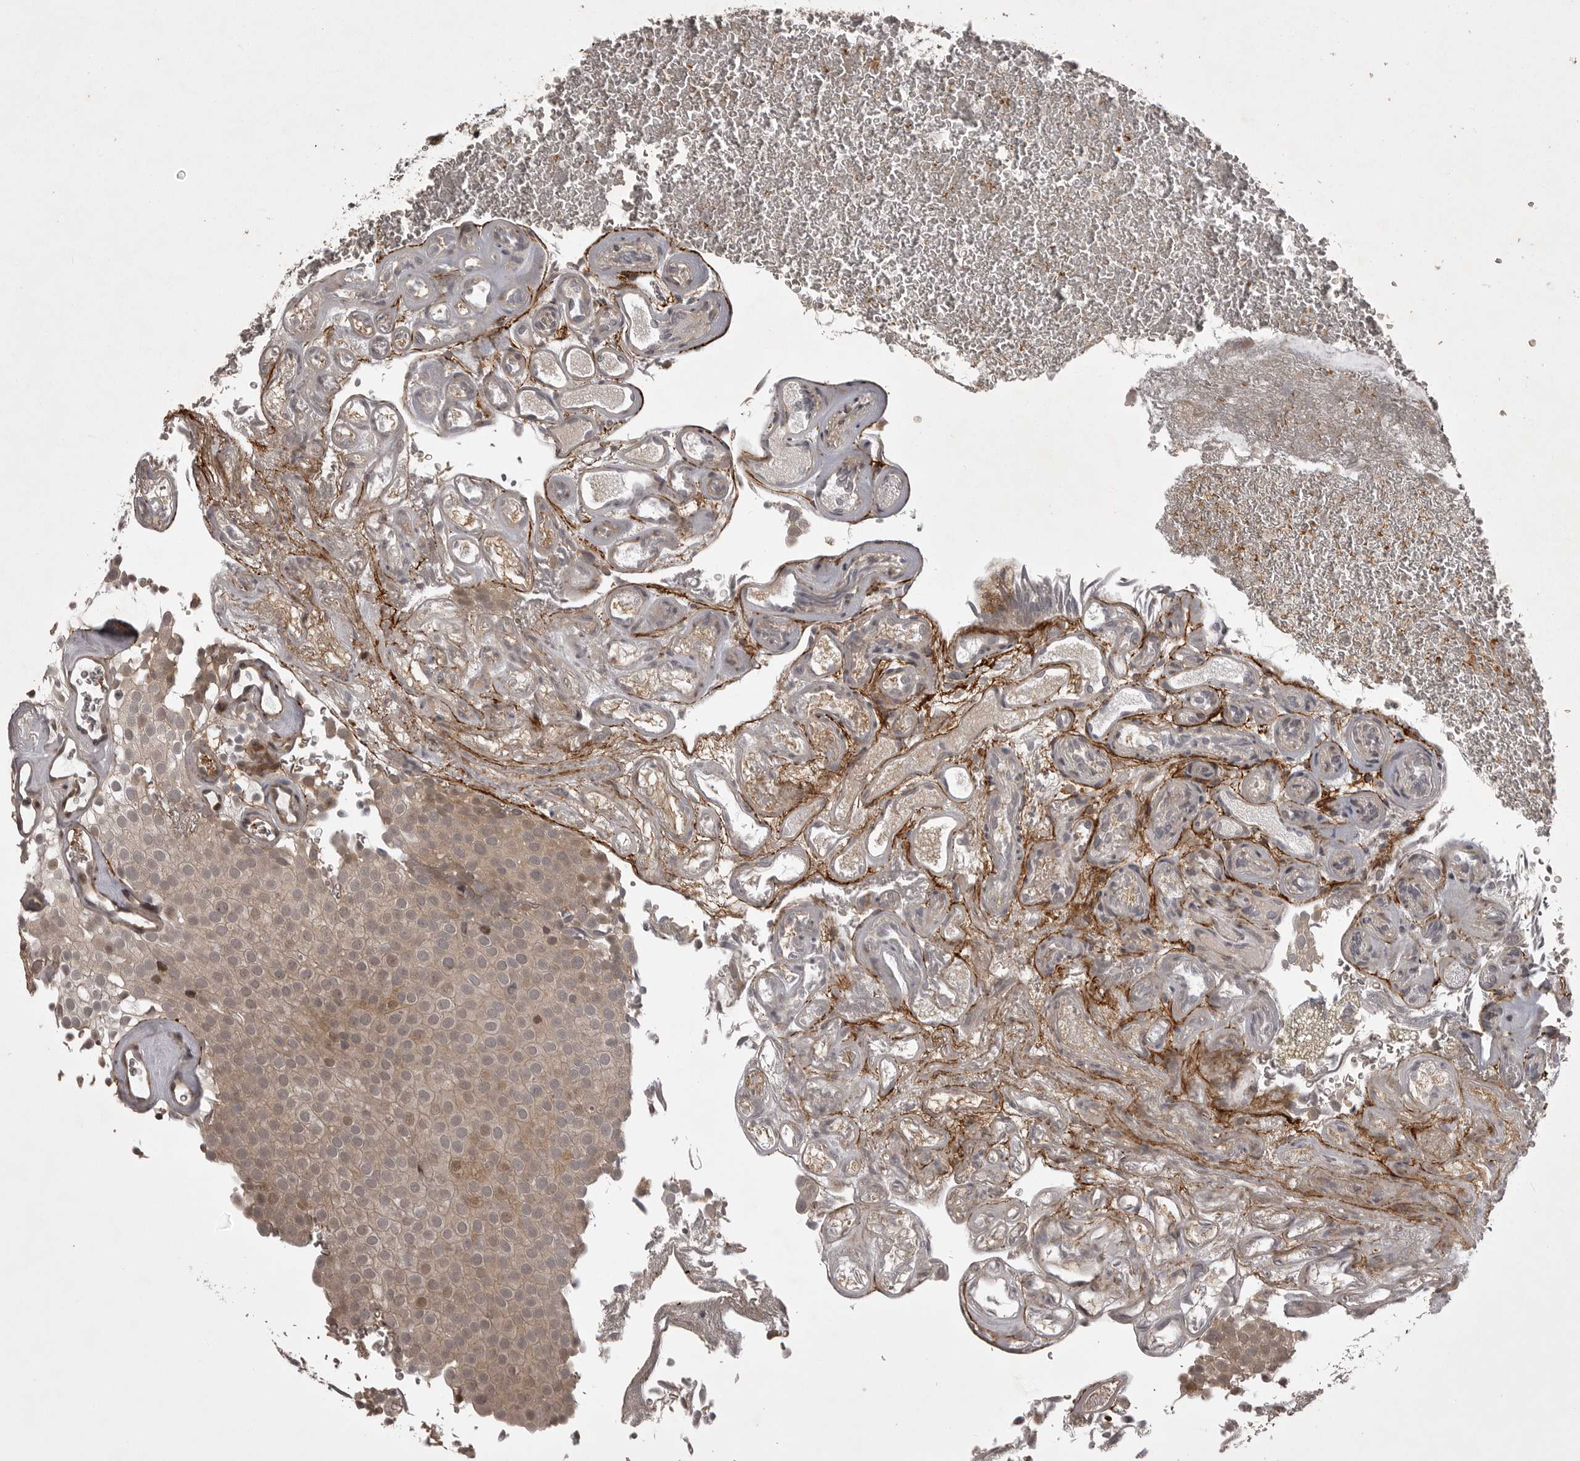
{"staining": {"intensity": "weak", "quantity": ">75%", "location": "cytoplasmic/membranous,nuclear"}, "tissue": "urothelial cancer", "cell_type": "Tumor cells", "image_type": "cancer", "snomed": [{"axis": "morphology", "description": "Urothelial carcinoma, Low grade"}, {"axis": "topography", "description": "Urinary bladder"}], "caption": "High-power microscopy captured an immunohistochemistry (IHC) histopathology image of low-grade urothelial carcinoma, revealing weak cytoplasmic/membranous and nuclear expression in approximately >75% of tumor cells.", "gene": "SNX16", "patient": {"sex": "male", "age": 78}}